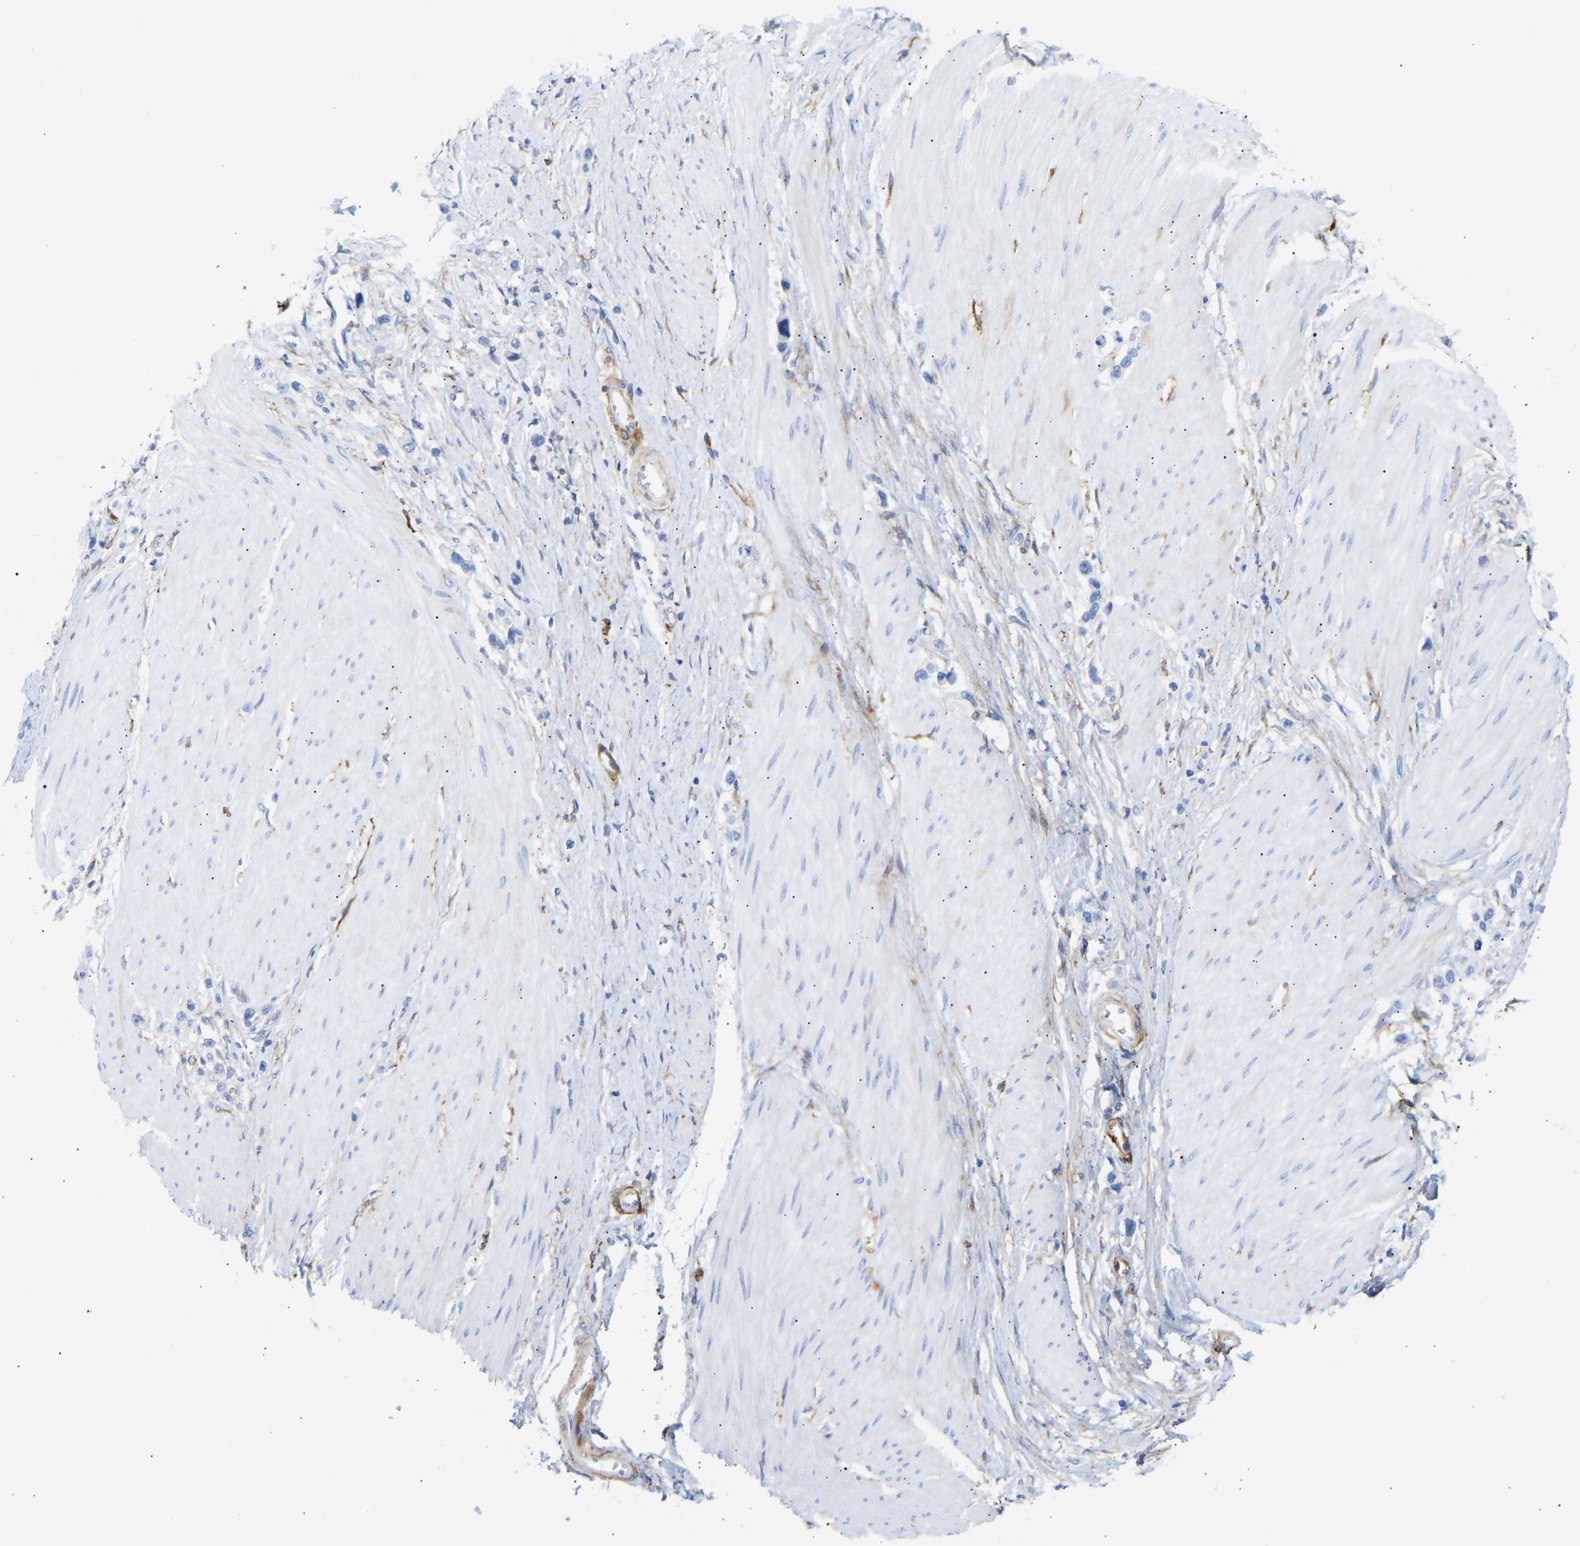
{"staining": {"intensity": "negative", "quantity": "none", "location": "none"}, "tissue": "stomach cancer", "cell_type": "Tumor cells", "image_type": "cancer", "snomed": [{"axis": "morphology", "description": "Adenocarcinoma, NOS"}, {"axis": "topography", "description": "Stomach"}], "caption": "An IHC histopathology image of stomach cancer (adenocarcinoma) is shown. There is no staining in tumor cells of stomach cancer (adenocarcinoma).", "gene": "AMPH", "patient": {"sex": "female", "age": 65}}